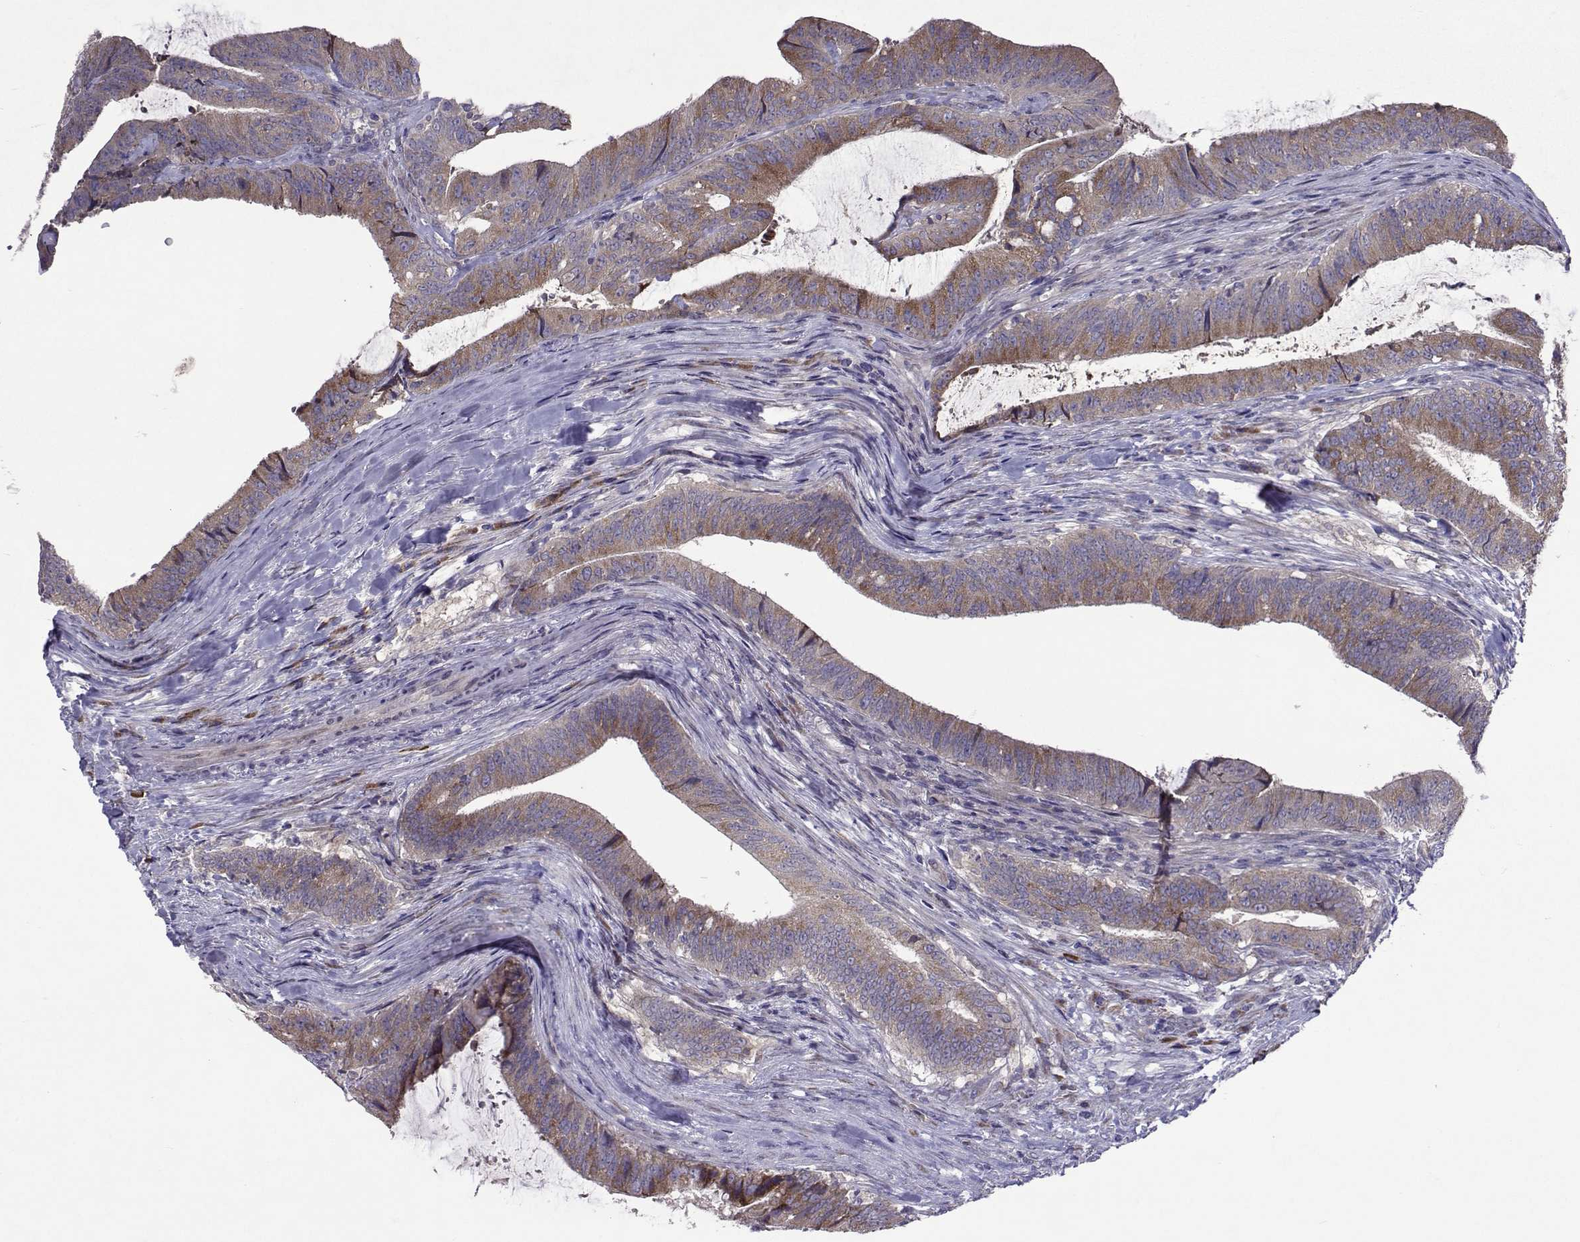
{"staining": {"intensity": "weak", "quantity": ">75%", "location": "cytoplasmic/membranous"}, "tissue": "colorectal cancer", "cell_type": "Tumor cells", "image_type": "cancer", "snomed": [{"axis": "morphology", "description": "Adenocarcinoma, NOS"}, {"axis": "topography", "description": "Colon"}], "caption": "Immunohistochemistry (IHC) of human adenocarcinoma (colorectal) exhibits low levels of weak cytoplasmic/membranous staining in approximately >75% of tumor cells.", "gene": "TARBP2", "patient": {"sex": "female", "age": 43}}